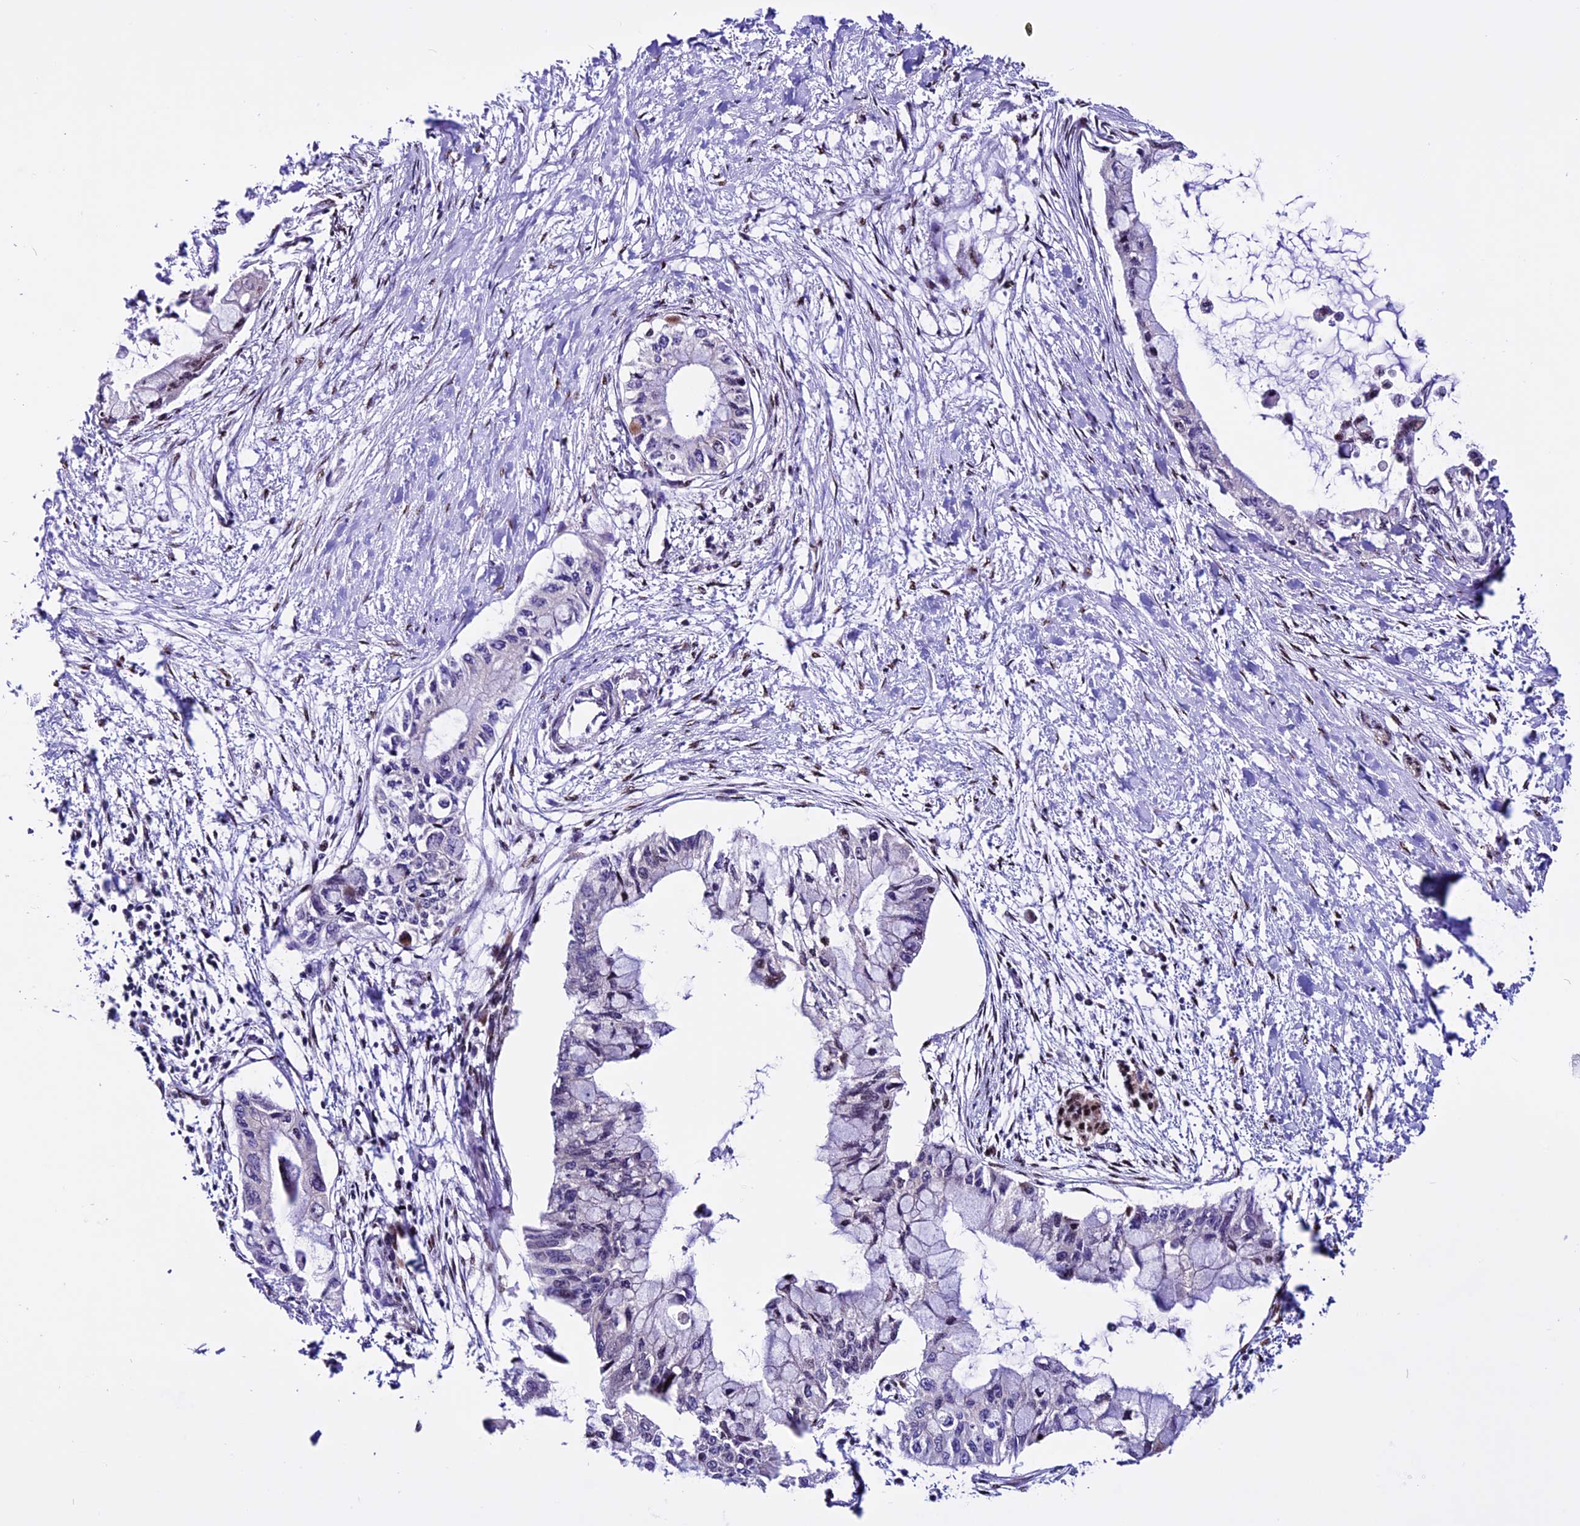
{"staining": {"intensity": "negative", "quantity": "none", "location": "none"}, "tissue": "pancreatic cancer", "cell_type": "Tumor cells", "image_type": "cancer", "snomed": [{"axis": "morphology", "description": "Adenocarcinoma, NOS"}, {"axis": "topography", "description": "Pancreas"}], "caption": "Immunohistochemistry image of pancreatic adenocarcinoma stained for a protein (brown), which demonstrates no positivity in tumor cells.", "gene": "RINL", "patient": {"sex": "male", "age": 48}}